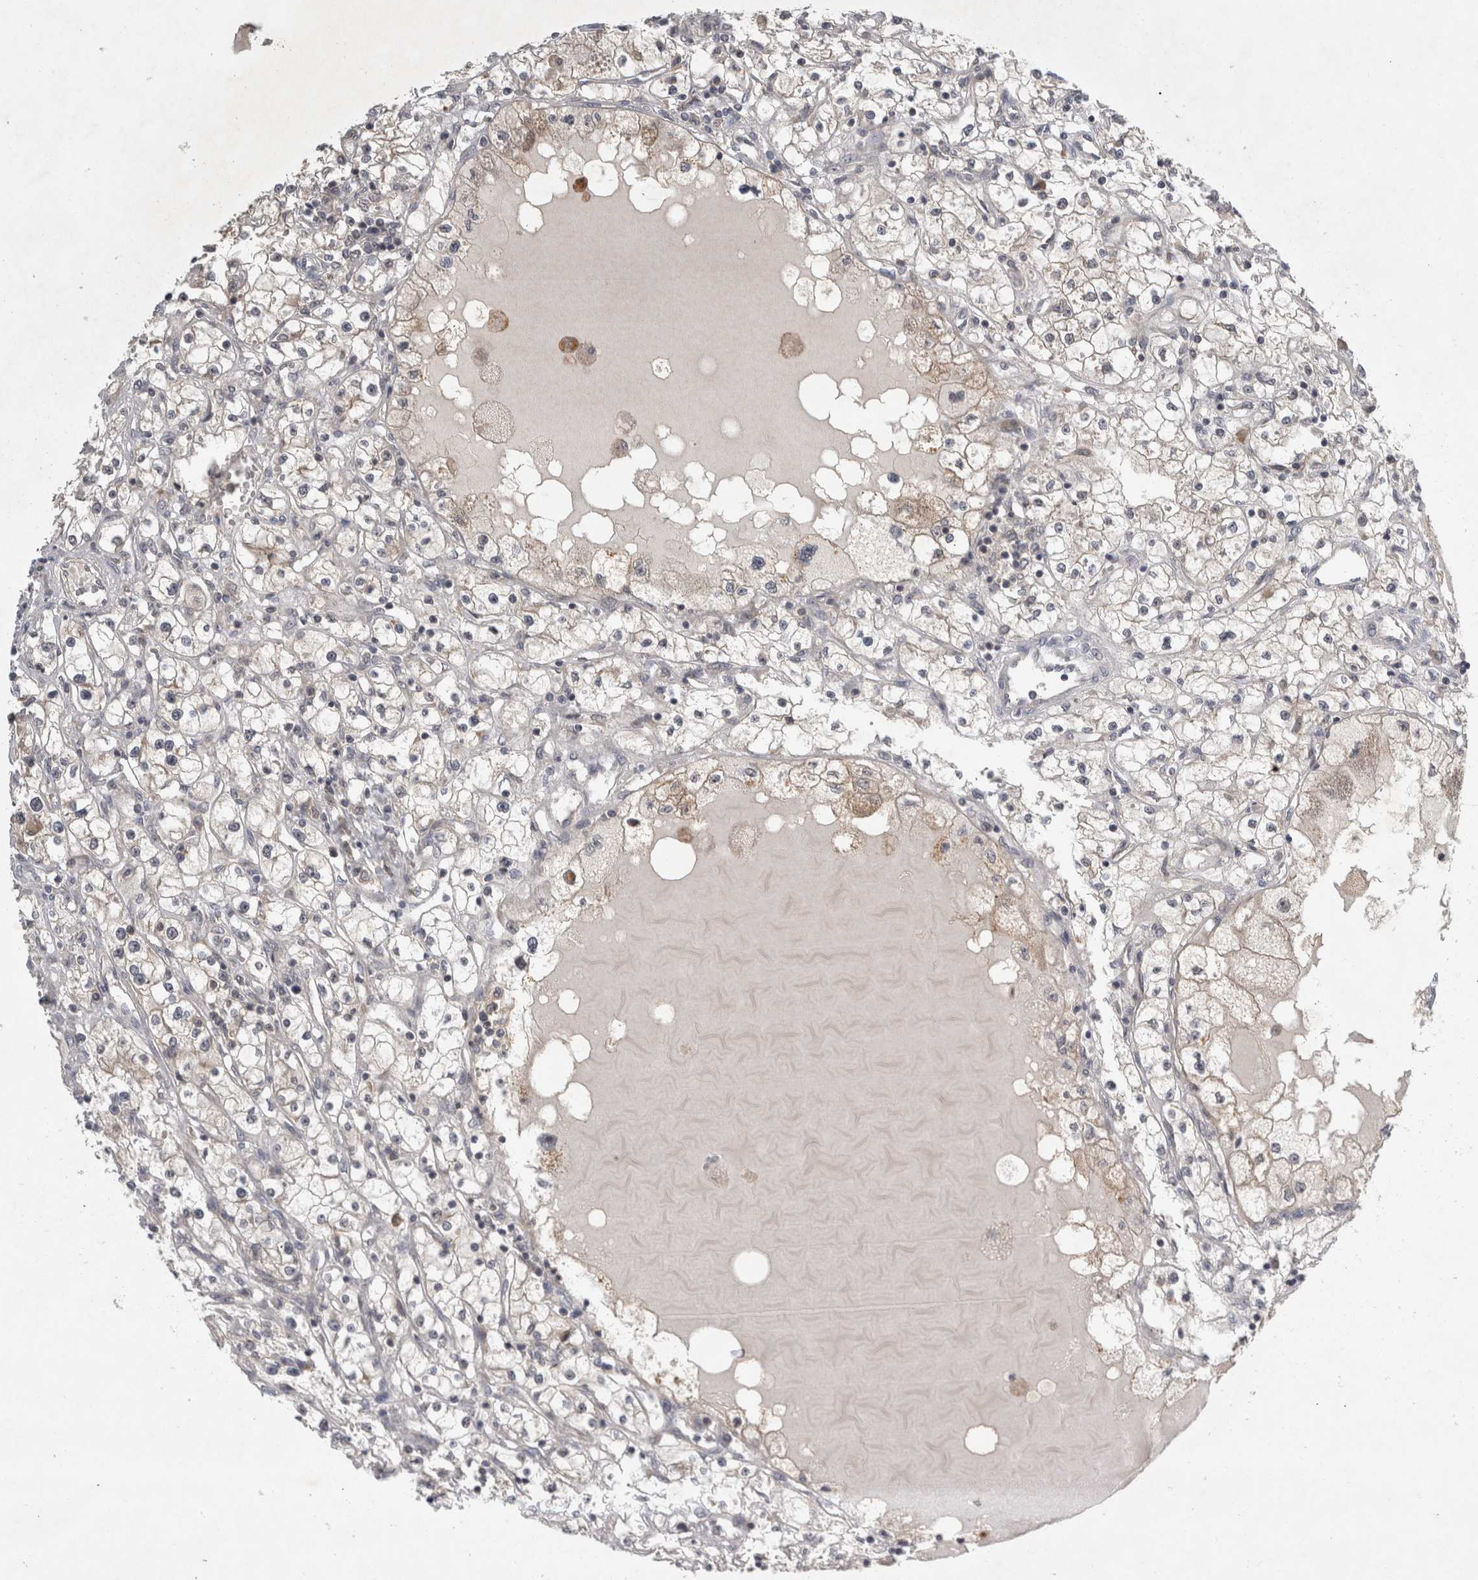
{"staining": {"intensity": "negative", "quantity": "none", "location": "none"}, "tissue": "renal cancer", "cell_type": "Tumor cells", "image_type": "cancer", "snomed": [{"axis": "morphology", "description": "Adenocarcinoma, NOS"}, {"axis": "topography", "description": "Kidney"}], "caption": "Protein analysis of adenocarcinoma (renal) displays no significant positivity in tumor cells. Nuclei are stained in blue.", "gene": "AASDHPPT", "patient": {"sex": "male", "age": 56}}